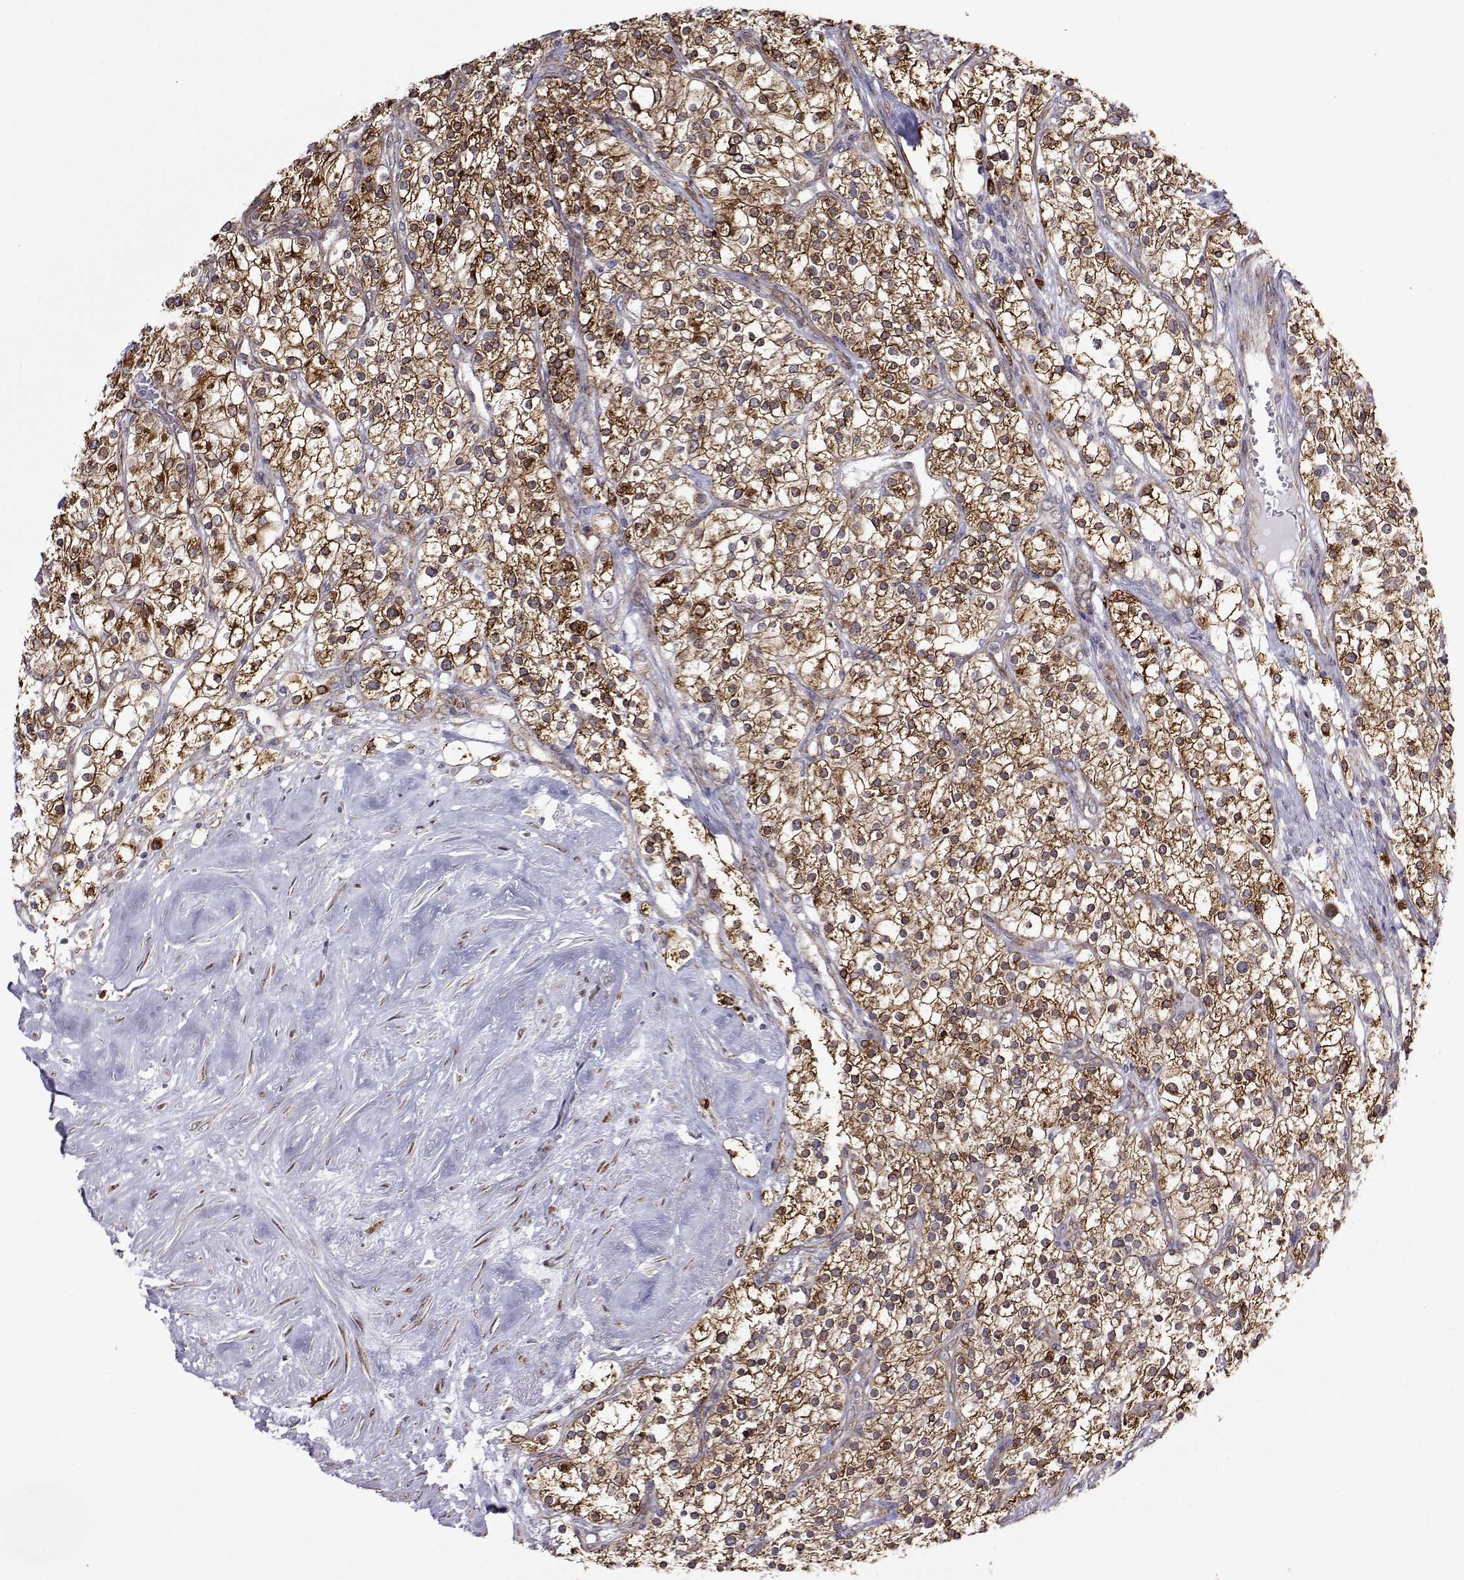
{"staining": {"intensity": "moderate", "quantity": ">75%", "location": "cytoplasmic/membranous,nuclear"}, "tissue": "renal cancer", "cell_type": "Tumor cells", "image_type": "cancer", "snomed": [{"axis": "morphology", "description": "Adenocarcinoma, NOS"}, {"axis": "topography", "description": "Kidney"}], "caption": "Protein expression analysis of renal adenocarcinoma exhibits moderate cytoplasmic/membranous and nuclear positivity in approximately >75% of tumor cells.", "gene": "PGRMC2", "patient": {"sex": "male", "age": 80}}